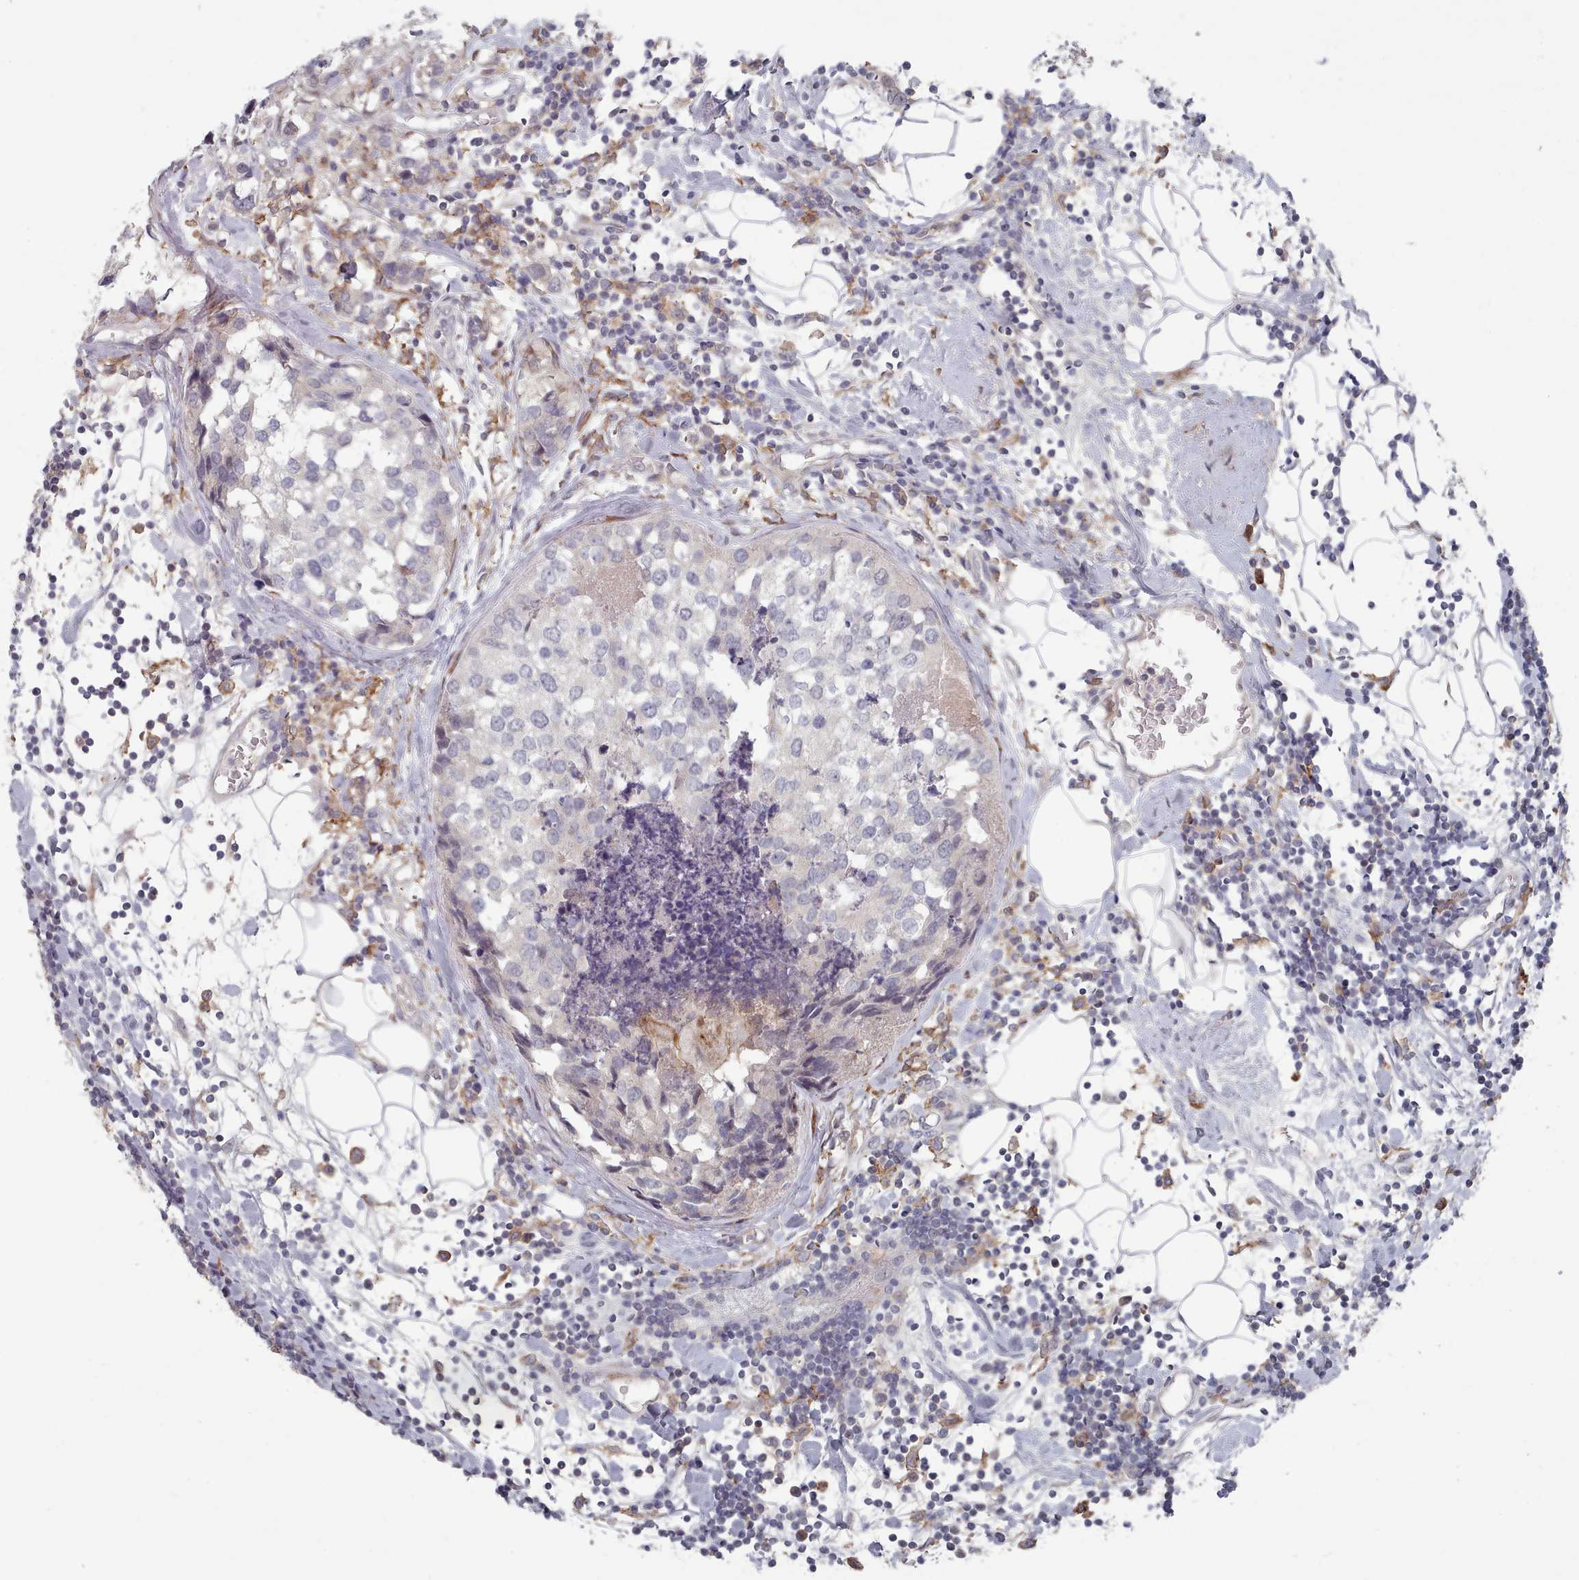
{"staining": {"intensity": "negative", "quantity": "none", "location": "none"}, "tissue": "breast cancer", "cell_type": "Tumor cells", "image_type": "cancer", "snomed": [{"axis": "morphology", "description": "Lobular carcinoma"}, {"axis": "topography", "description": "Breast"}], "caption": "This is an immunohistochemistry (IHC) photomicrograph of human breast lobular carcinoma. There is no positivity in tumor cells.", "gene": "COL8A2", "patient": {"sex": "female", "age": 59}}